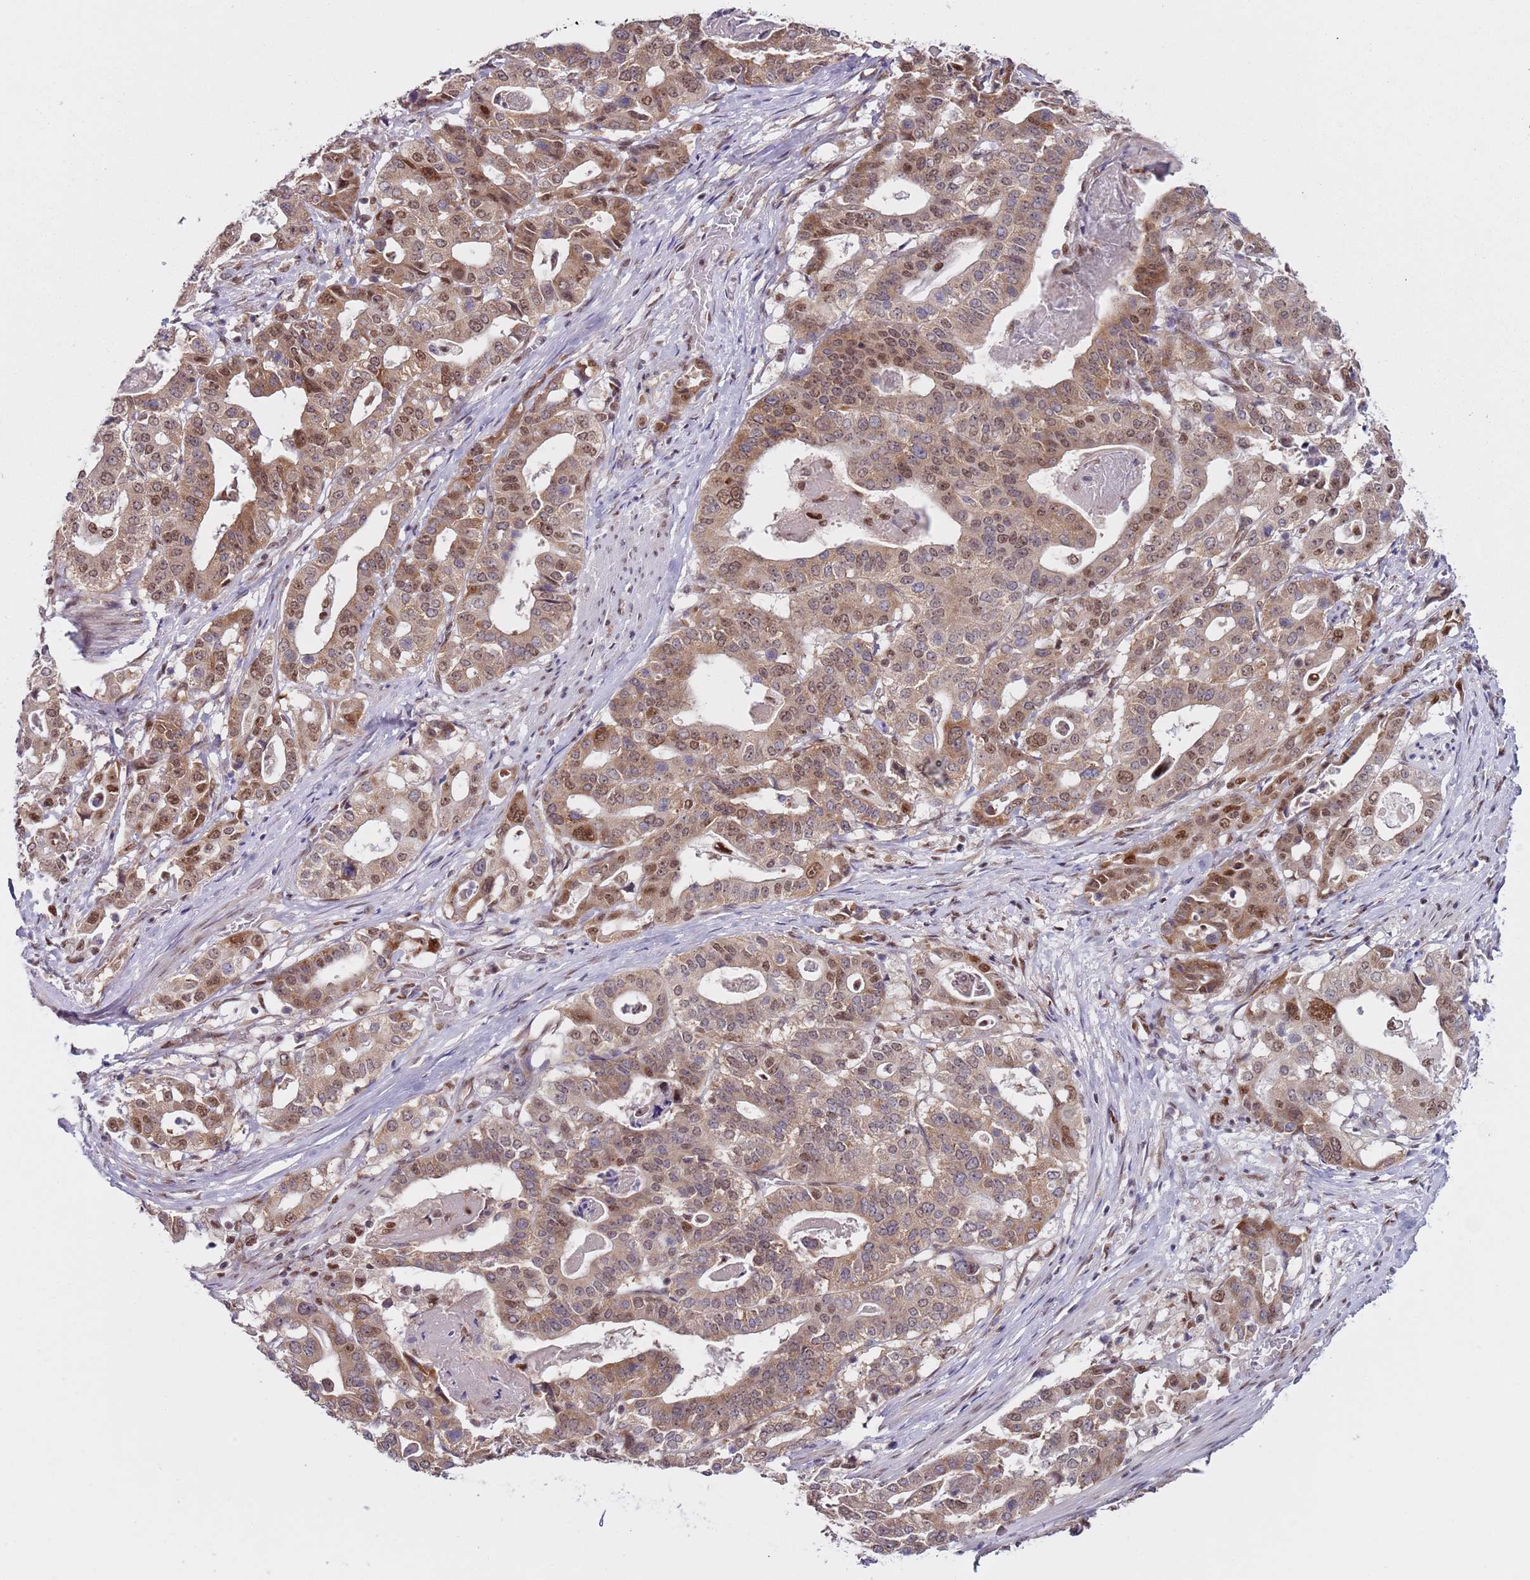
{"staining": {"intensity": "moderate", "quantity": "25%-75%", "location": "cytoplasmic/membranous,nuclear"}, "tissue": "stomach cancer", "cell_type": "Tumor cells", "image_type": "cancer", "snomed": [{"axis": "morphology", "description": "Adenocarcinoma, NOS"}, {"axis": "topography", "description": "Stomach"}], "caption": "This photomicrograph reveals IHC staining of stomach cancer, with medium moderate cytoplasmic/membranous and nuclear expression in about 25%-75% of tumor cells.", "gene": "SLC25A32", "patient": {"sex": "male", "age": 48}}